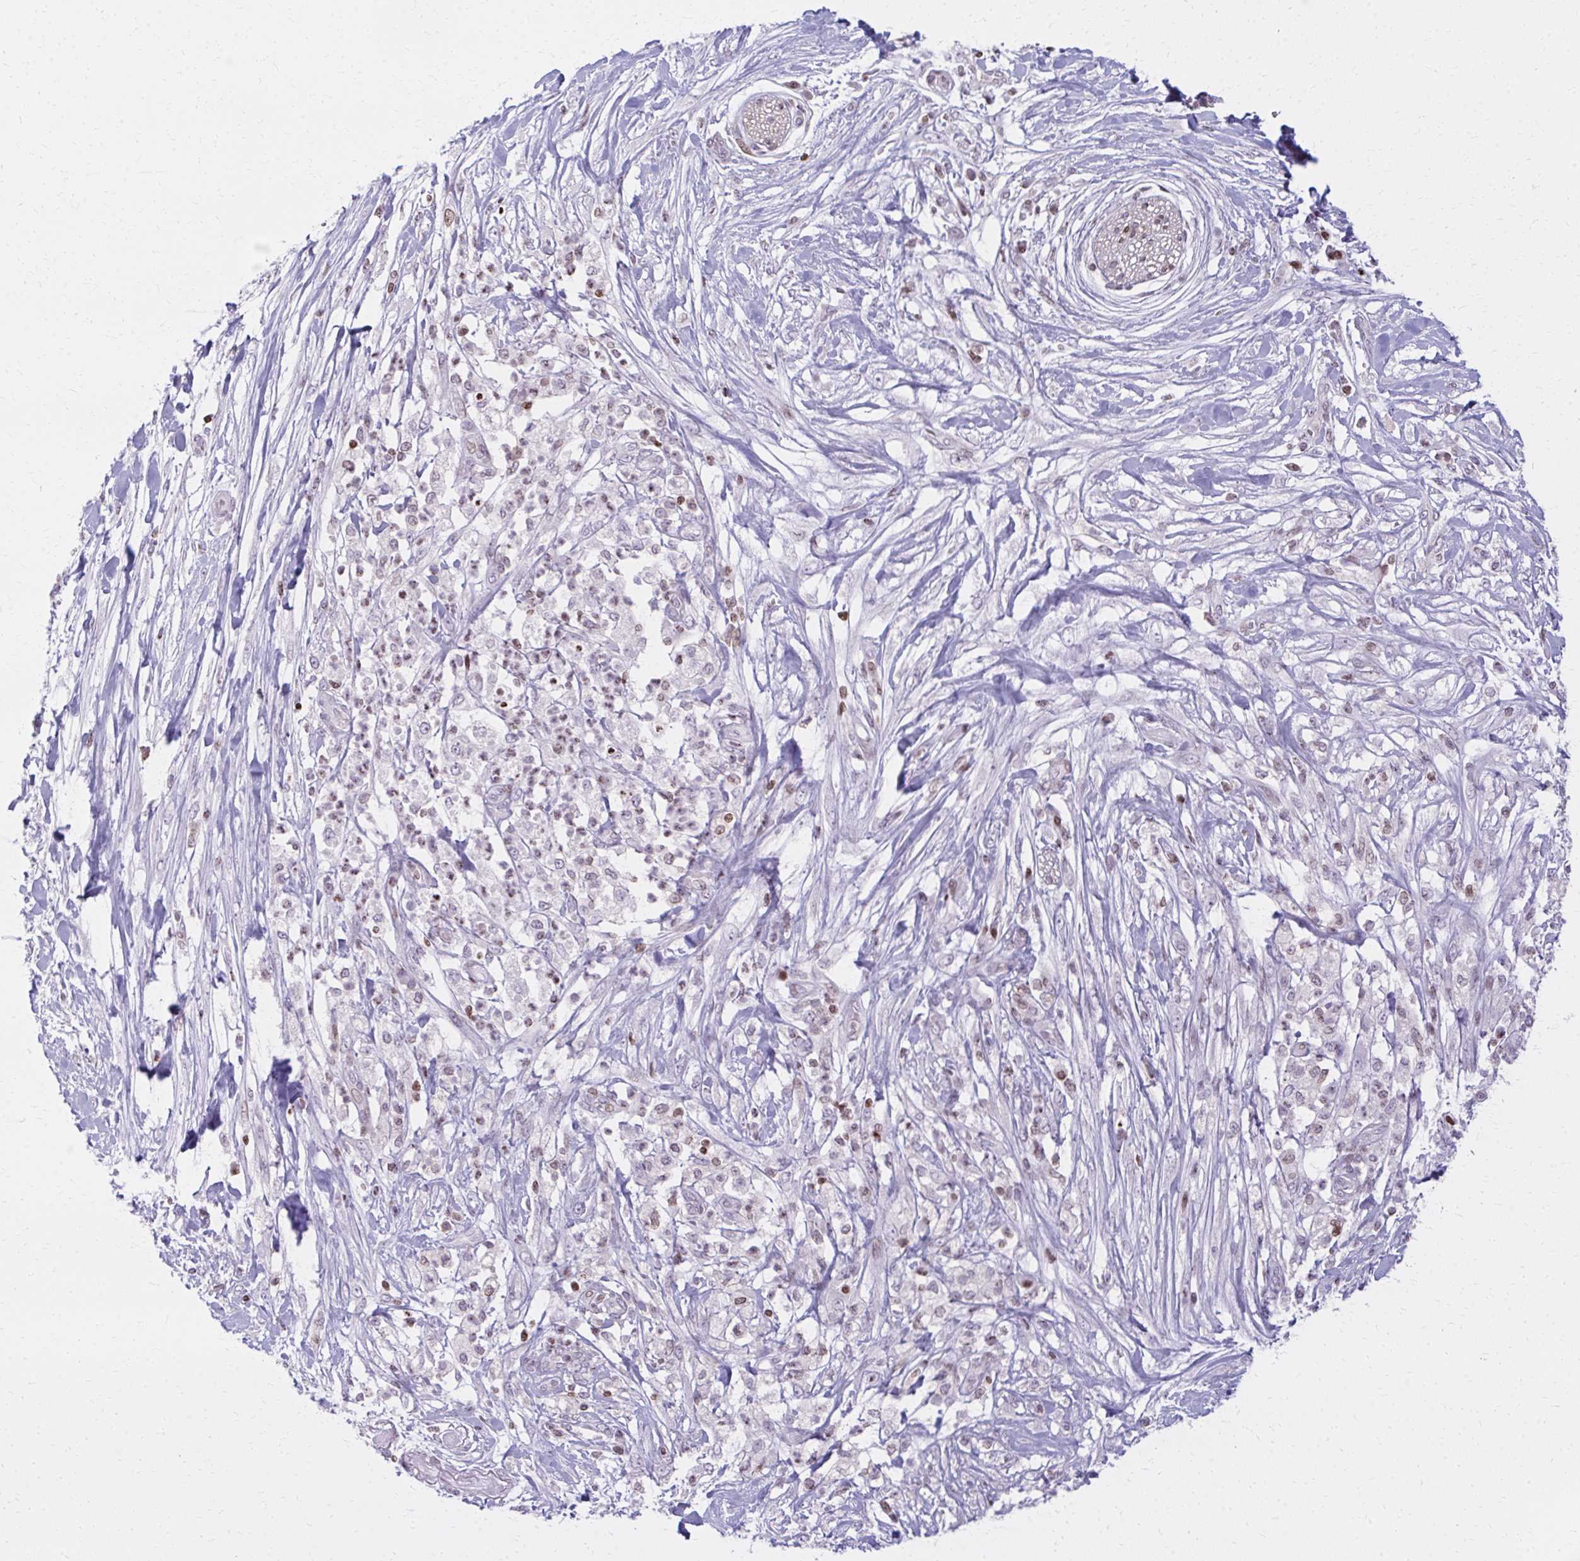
{"staining": {"intensity": "negative", "quantity": "none", "location": "none"}, "tissue": "pancreatic cancer", "cell_type": "Tumor cells", "image_type": "cancer", "snomed": [{"axis": "morphology", "description": "Adenocarcinoma, NOS"}, {"axis": "topography", "description": "Pancreas"}], "caption": "DAB immunohistochemical staining of pancreatic cancer shows no significant staining in tumor cells.", "gene": "AP5M1", "patient": {"sex": "female", "age": 72}}